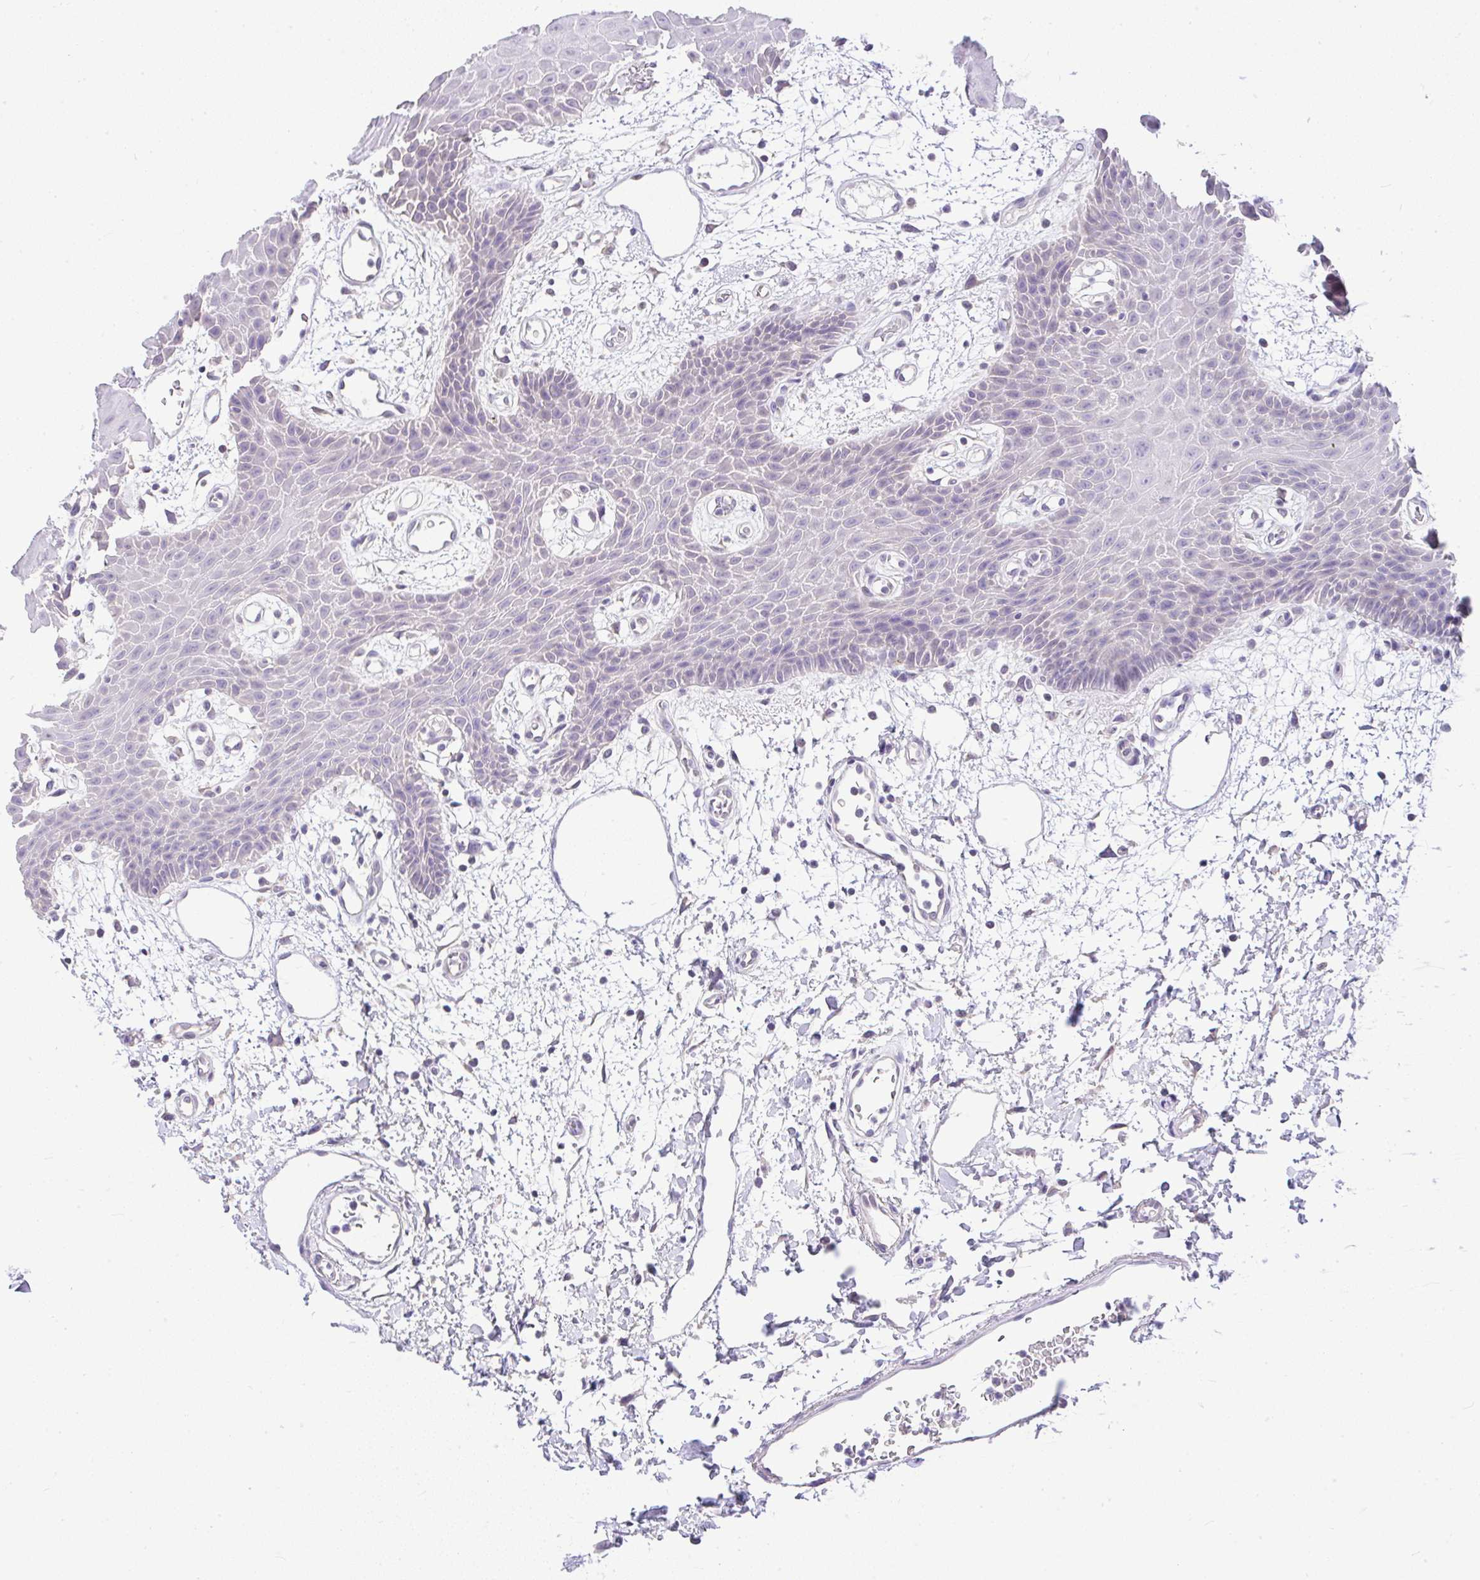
{"staining": {"intensity": "negative", "quantity": "none", "location": "none"}, "tissue": "oral mucosa", "cell_type": "Squamous epithelial cells", "image_type": "normal", "snomed": [{"axis": "morphology", "description": "Normal tissue, NOS"}, {"axis": "topography", "description": "Oral tissue"}], "caption": "Histopathology image shows no protein positivity in squamous epithelial cells of normal oral mucosa.", "gene": "CTU1", "patient": {"sex": "female", "age": 59}}